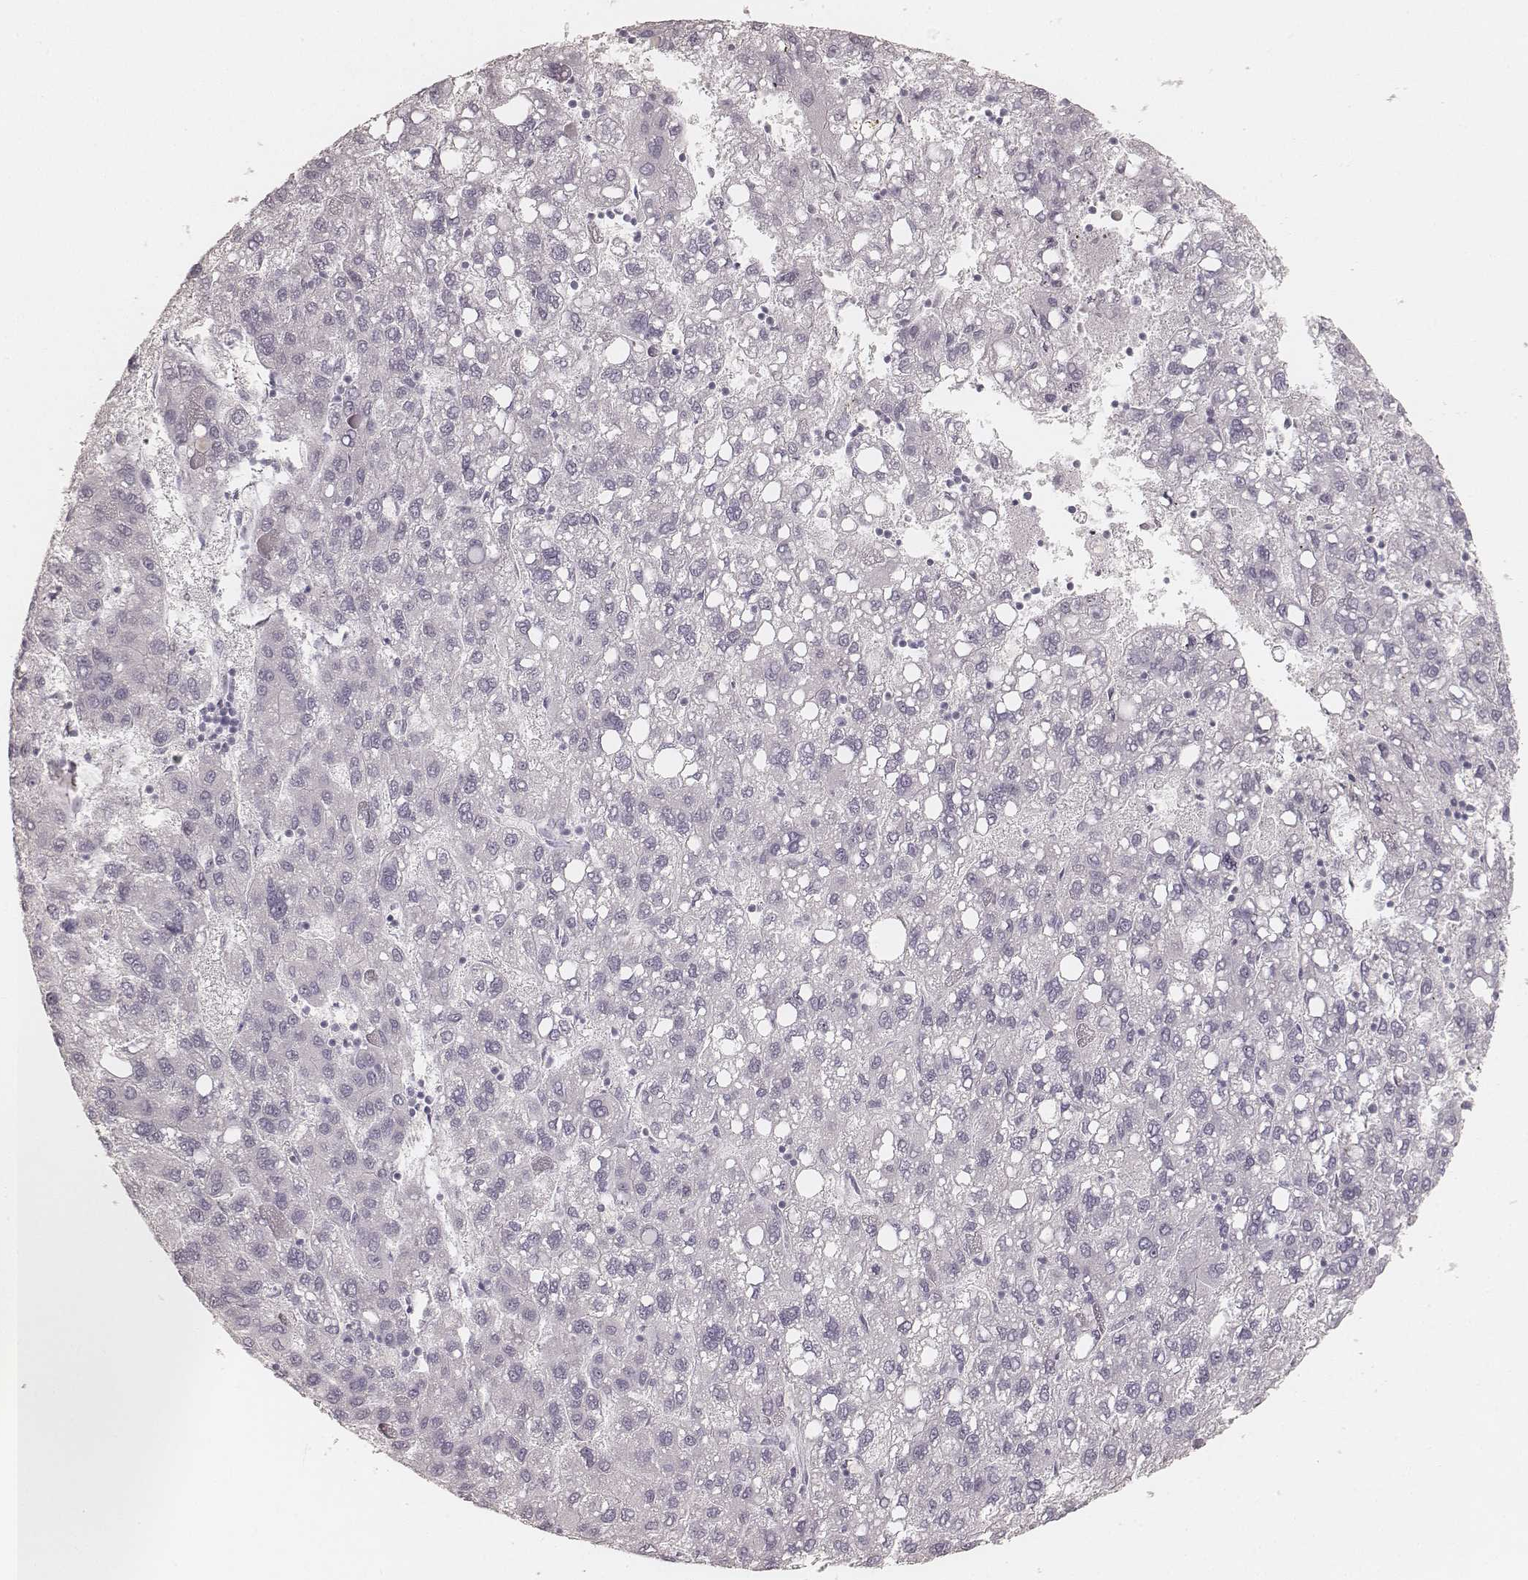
{"staining": {"intensity": "negative", "quantity": "none", "location": "none"}, "tissue": "liver cancer", "cell_type": "Tumor cells", "image_type": "cancer", "snomed": [{"axis": "morphology", "description": "Carcinoma, Hepatocellular, NOS"}, {"axis": "topography", "description": "Liver"}], "caption": "This is a micrograph of immunohistochemistry staining of hepatocellular carcinoma (liver), which shows no expression in tumor cells. The staining was performed using DAB (3,3'-diaminobenzidine) to visualize the protein expression in brown, while the nuclei were stained in blue with hematoxylin (Magnification: 20x).", "gene": "KRT31", "patient": {"sex": "female", "age": 82}}